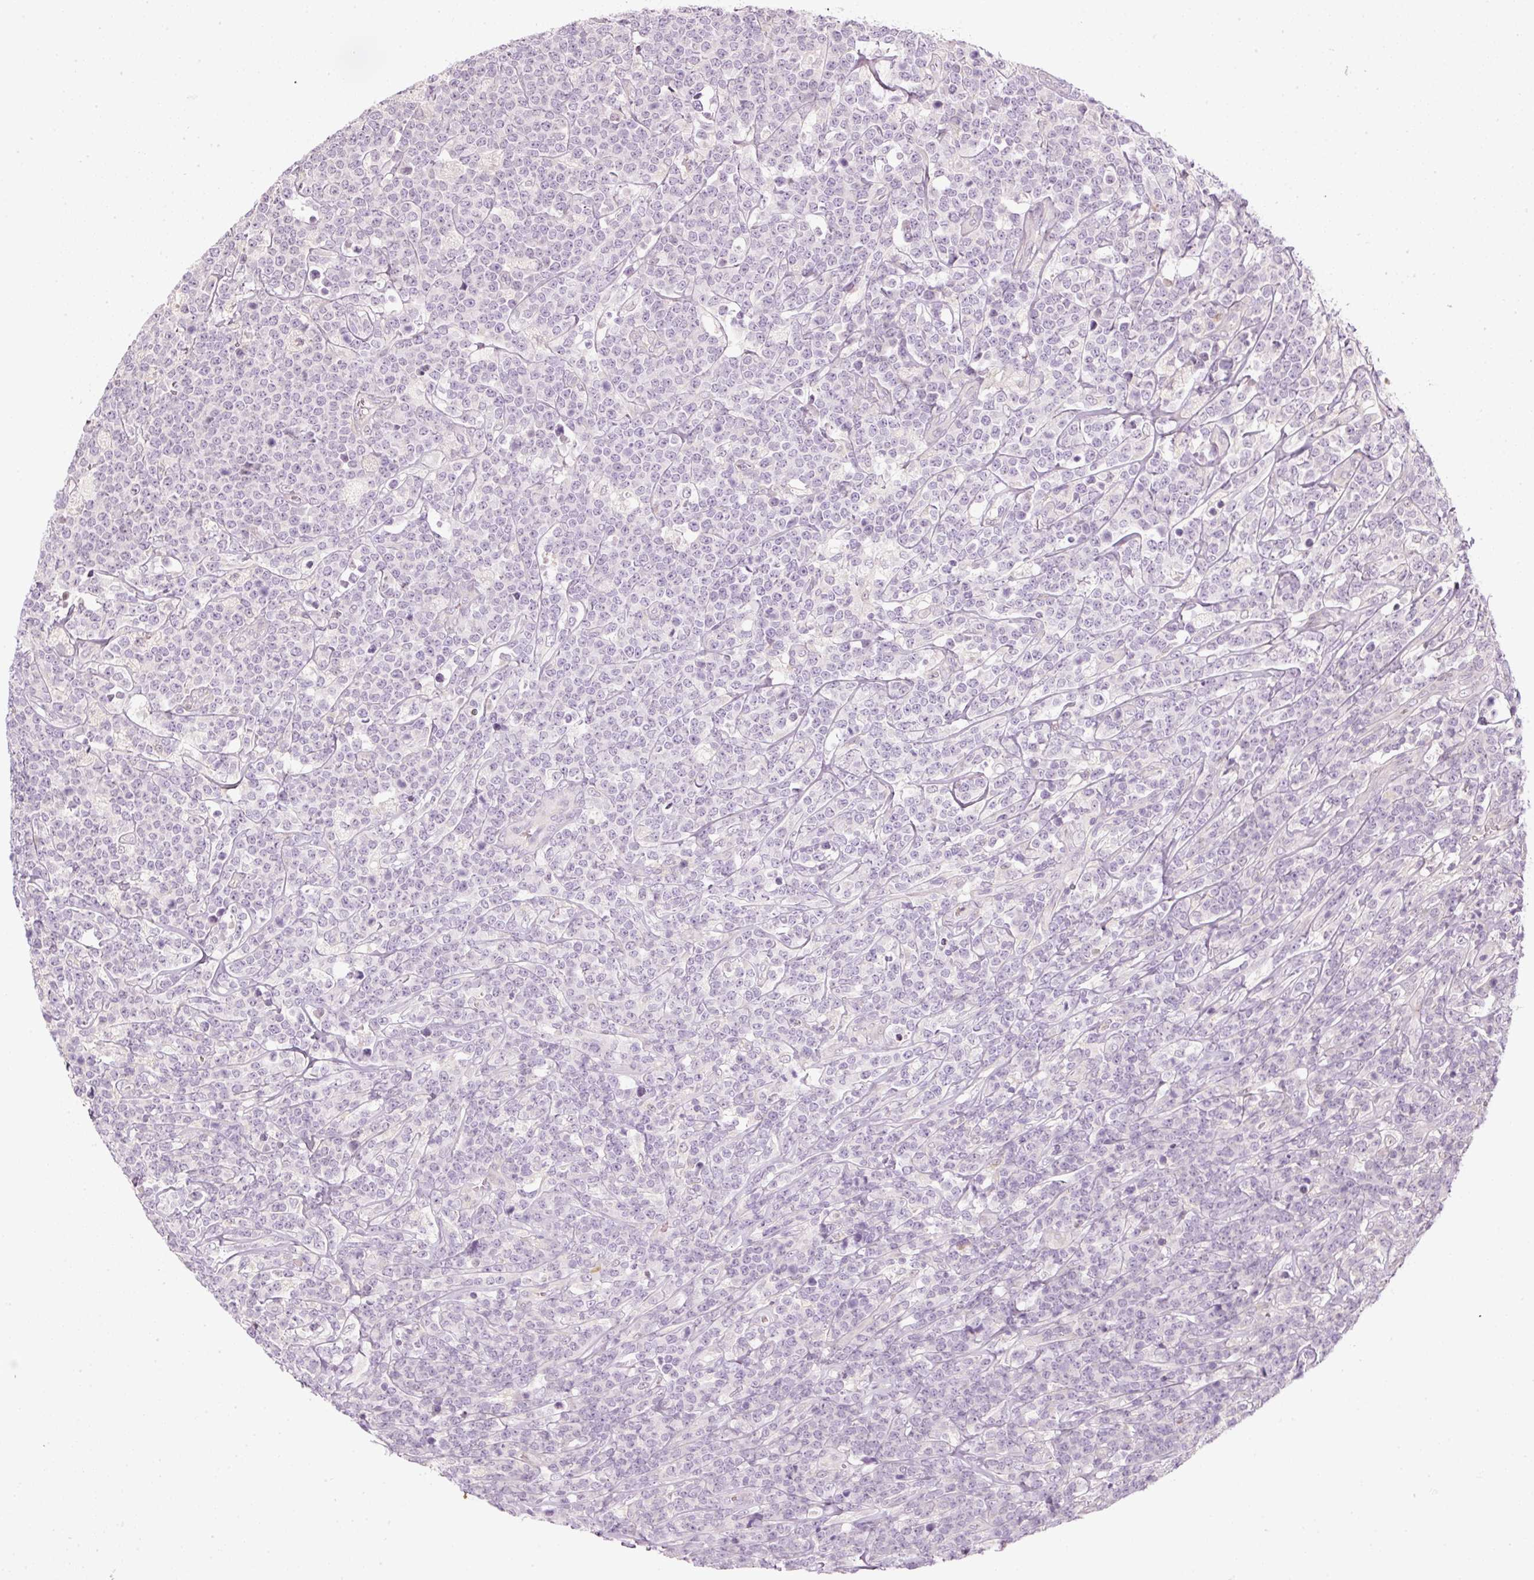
{"staining": {"intensity": "negative", "quantity": "none", "location": "none"}, "tissue": "lymphoma", "cell_type": "Tumor cells", "image_type": "cancer", "snomed": [{"axis": "morphology", "description": "Malignant lymphoma, non-Hodgkin's type, High grade"}, {"axis": "topography", "description": "Small intestine"}], "caption": "A micrograph of human malignant lymphoma, non-Hodgkin's type (high-grade) is negative for staining in tumor cells.", "gene": "CTTNBP2", "patient": {"sex": "male", "age": 8}}